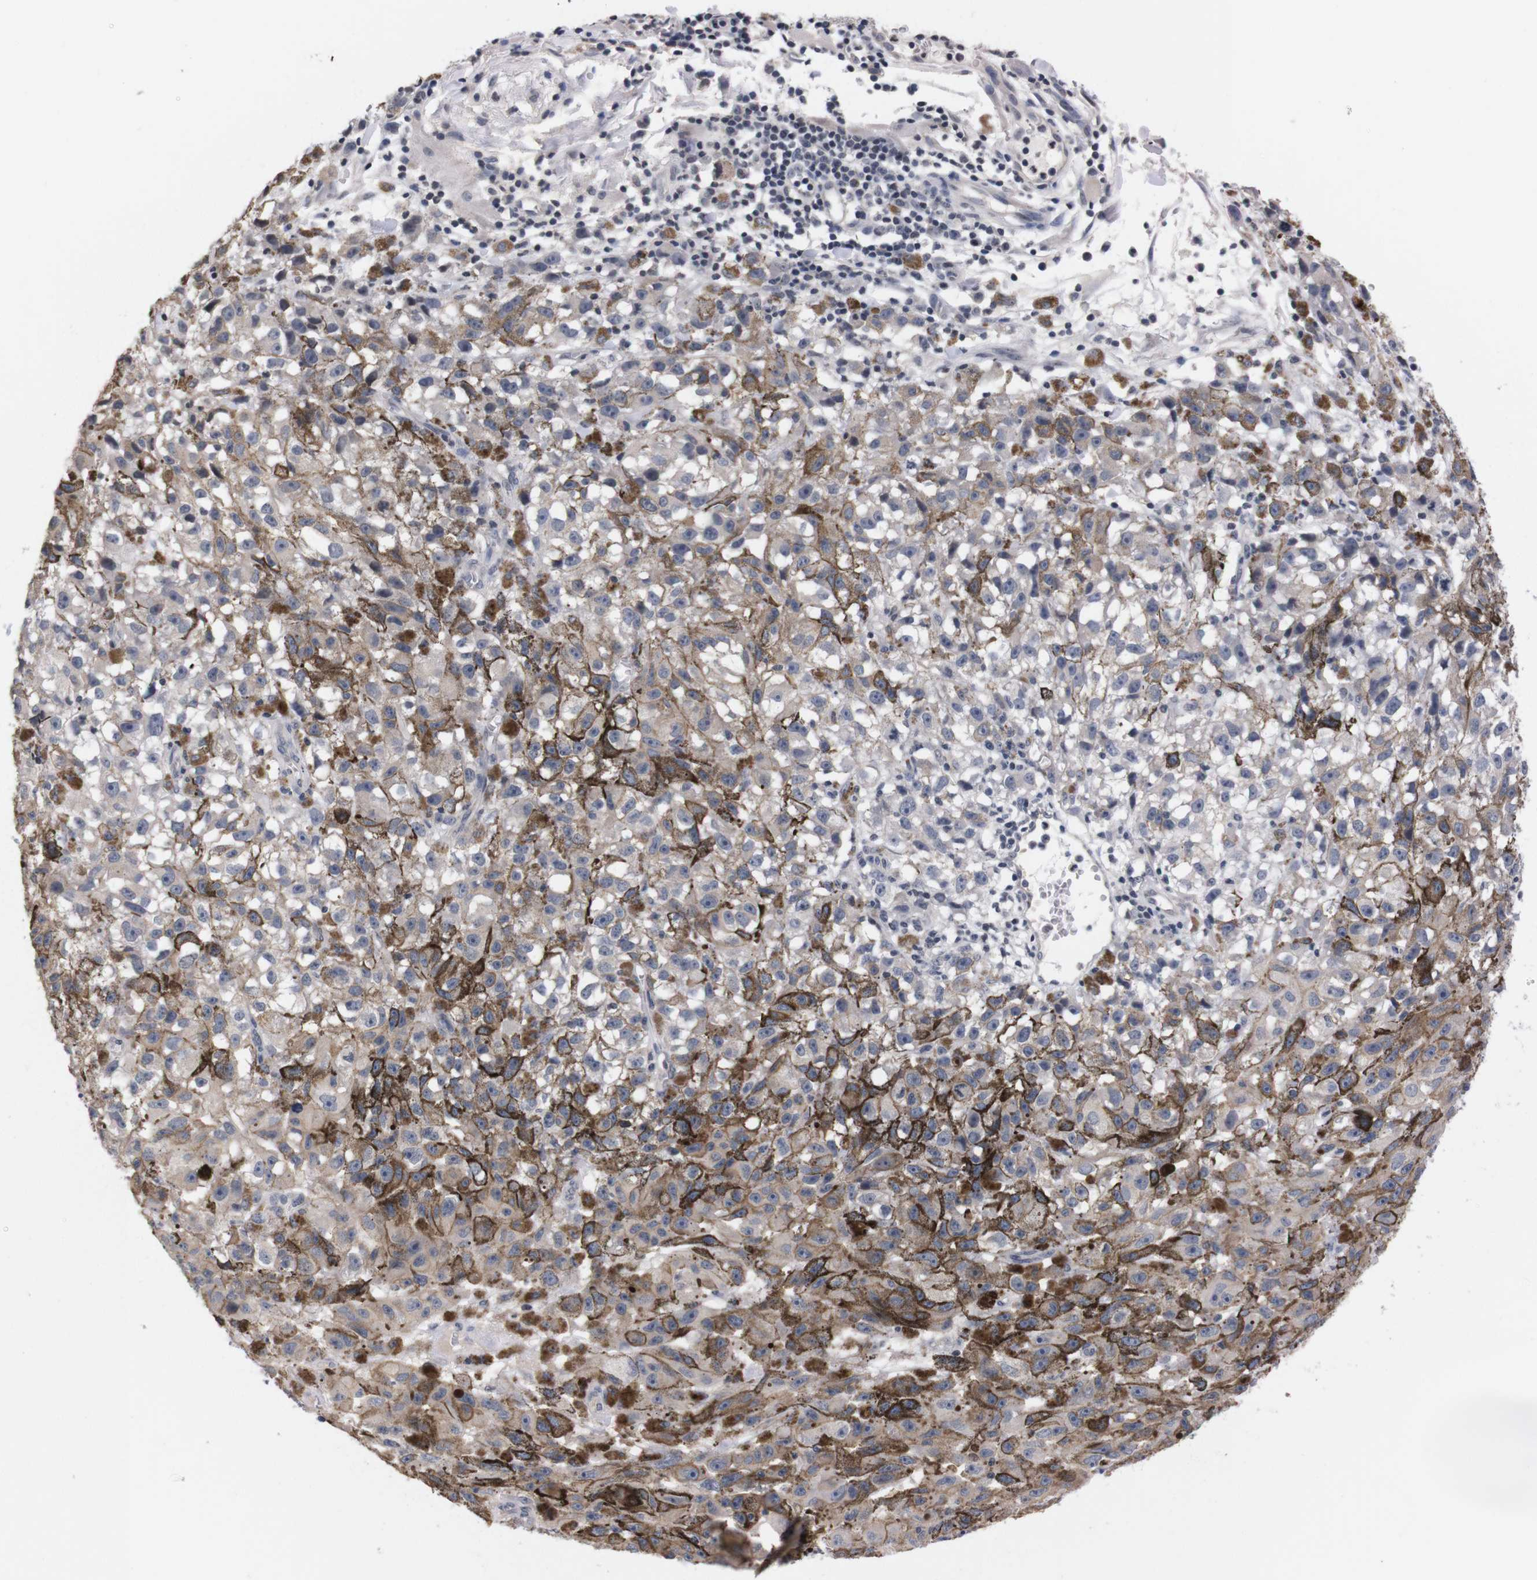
{"staining": {"intensity": "weak", "quantity": "<25%", "location": "cytoplasmic/membranous"}, "tissue": "melanoma", "cell_type": "Tumor cells", "image_type": "cancer", "snomed": [{"axis": "morphology", "description": "Malignant melanoma, NOS"}, {"axis": "topography", "description": "Skin"}], "caption": "Tumor cells show no significant protein staining in malignant melanoma.", "gene": "TNFRSF21", "patient": {"sex": "female", "age": 104}}